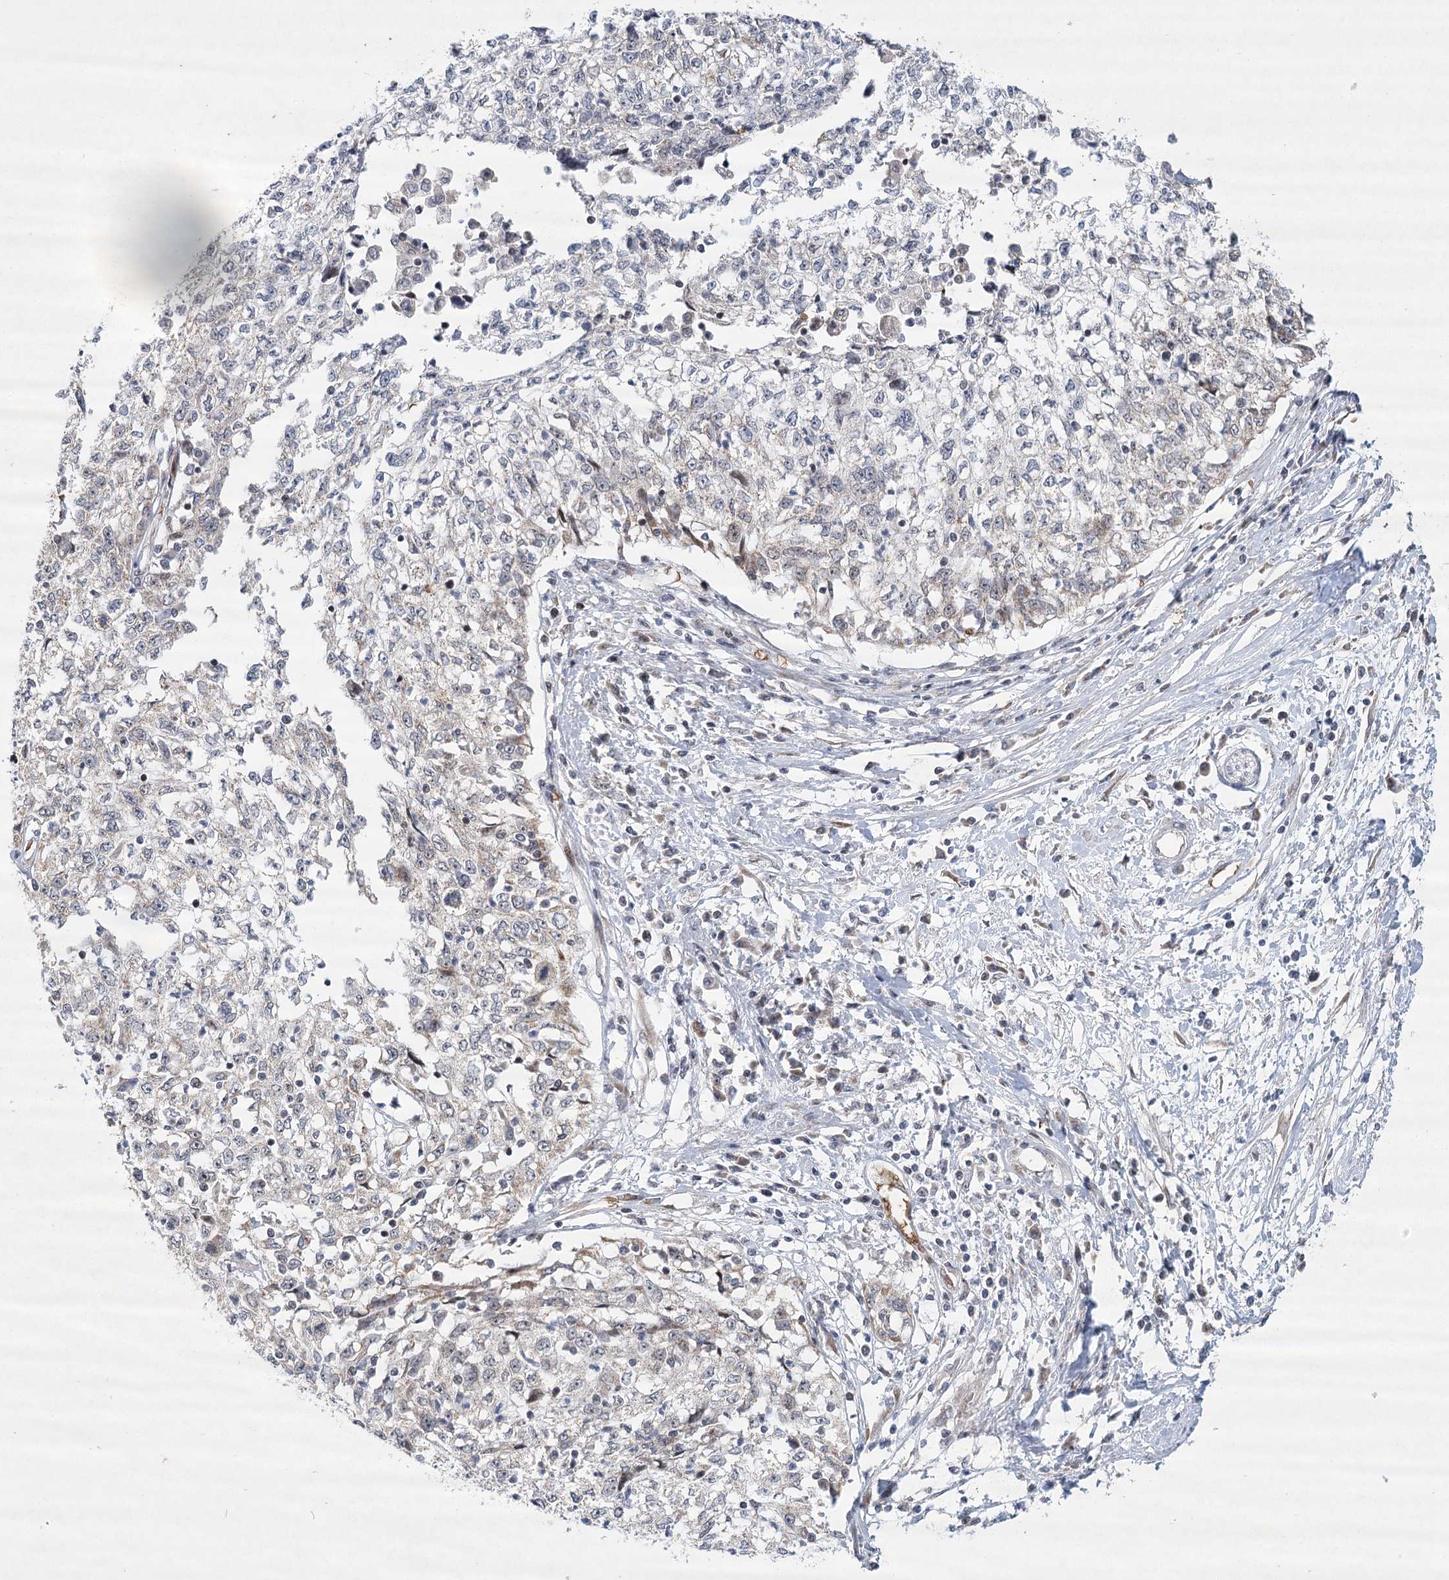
{"staining": {"intensity": "negative", "quantity": "none", "location": "none"}, "tissue": "cervical cancer", "cell_type": "Tumor cells", "image_type": "cancer", "snomed": [{"axis": "morphology", "description": "Squamous cell carcinoma, NOS"}, {"axis": "topography", "description": "Cervix"}], "caption": "Immunohistochemistry (IHC) of human cervical squamous cell carcinoma exhibits no positivity in tumor cells.", "gene": "NSMCE4A", "patient": {"sex": "female", "age": 57}}